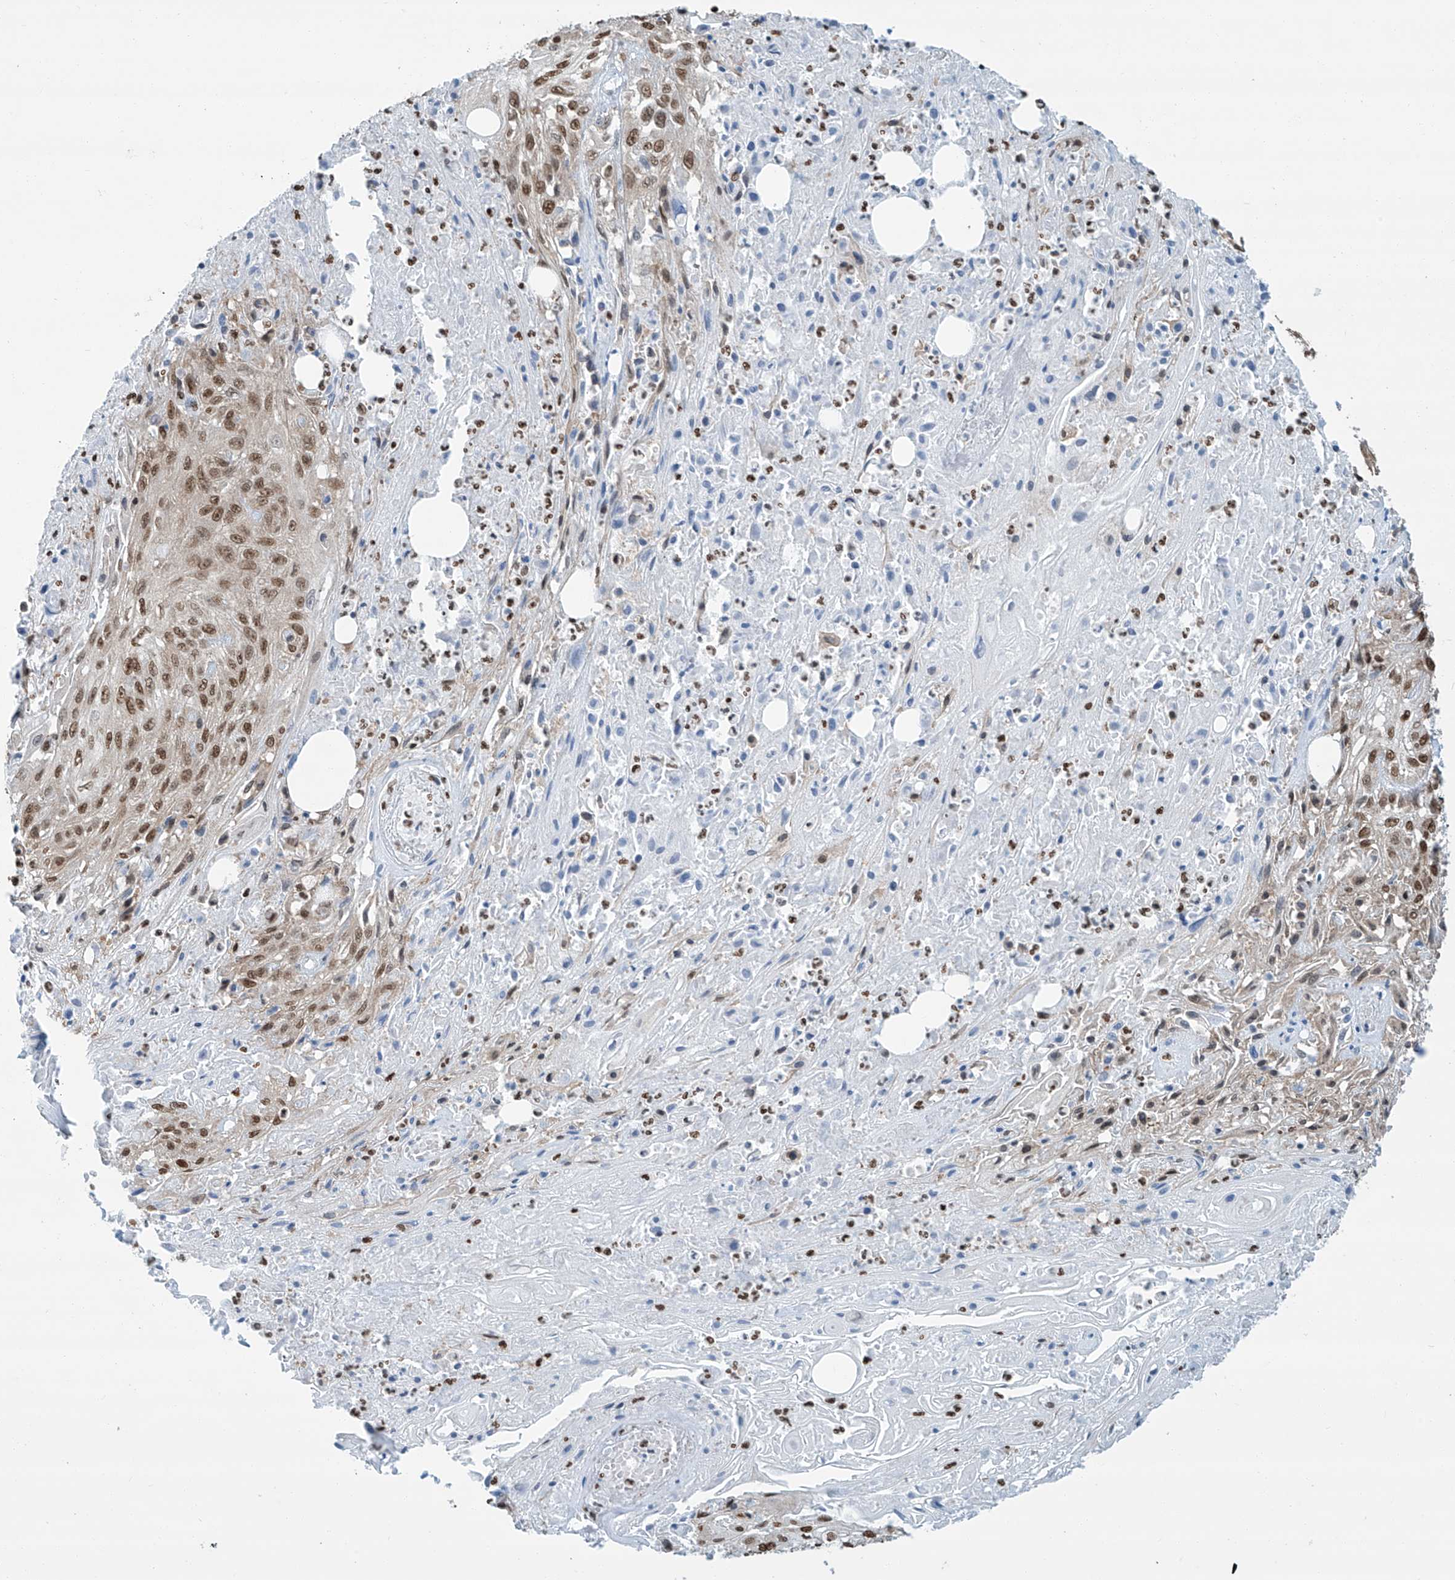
{"staining": {"intensity": "moderate", "quantity": ">75%", "location": "nuclear"}, "tissue": "skin cancer", "cell_type": "Tumor cells", "image_type": "cancer", "snomed": [{"axis": "morphology", "description": "Squamous cell carcinoma, NOS"}, {"axis": "morphology", "description": "Squamous cell carcinoma, metastatic, NOS"}, {"axis": "topography", "description": "Skin"}, {"axis": "topography", "description": "Lymph node"}], "caption": "A histopathology image of human skin cancer (metastatic squamous cell carcinoma) stained for a protein shows moderate nuclear brown staining in tumor cells.", "gene": "SARNP", "patient": {"sex": "male", "age": 75}}